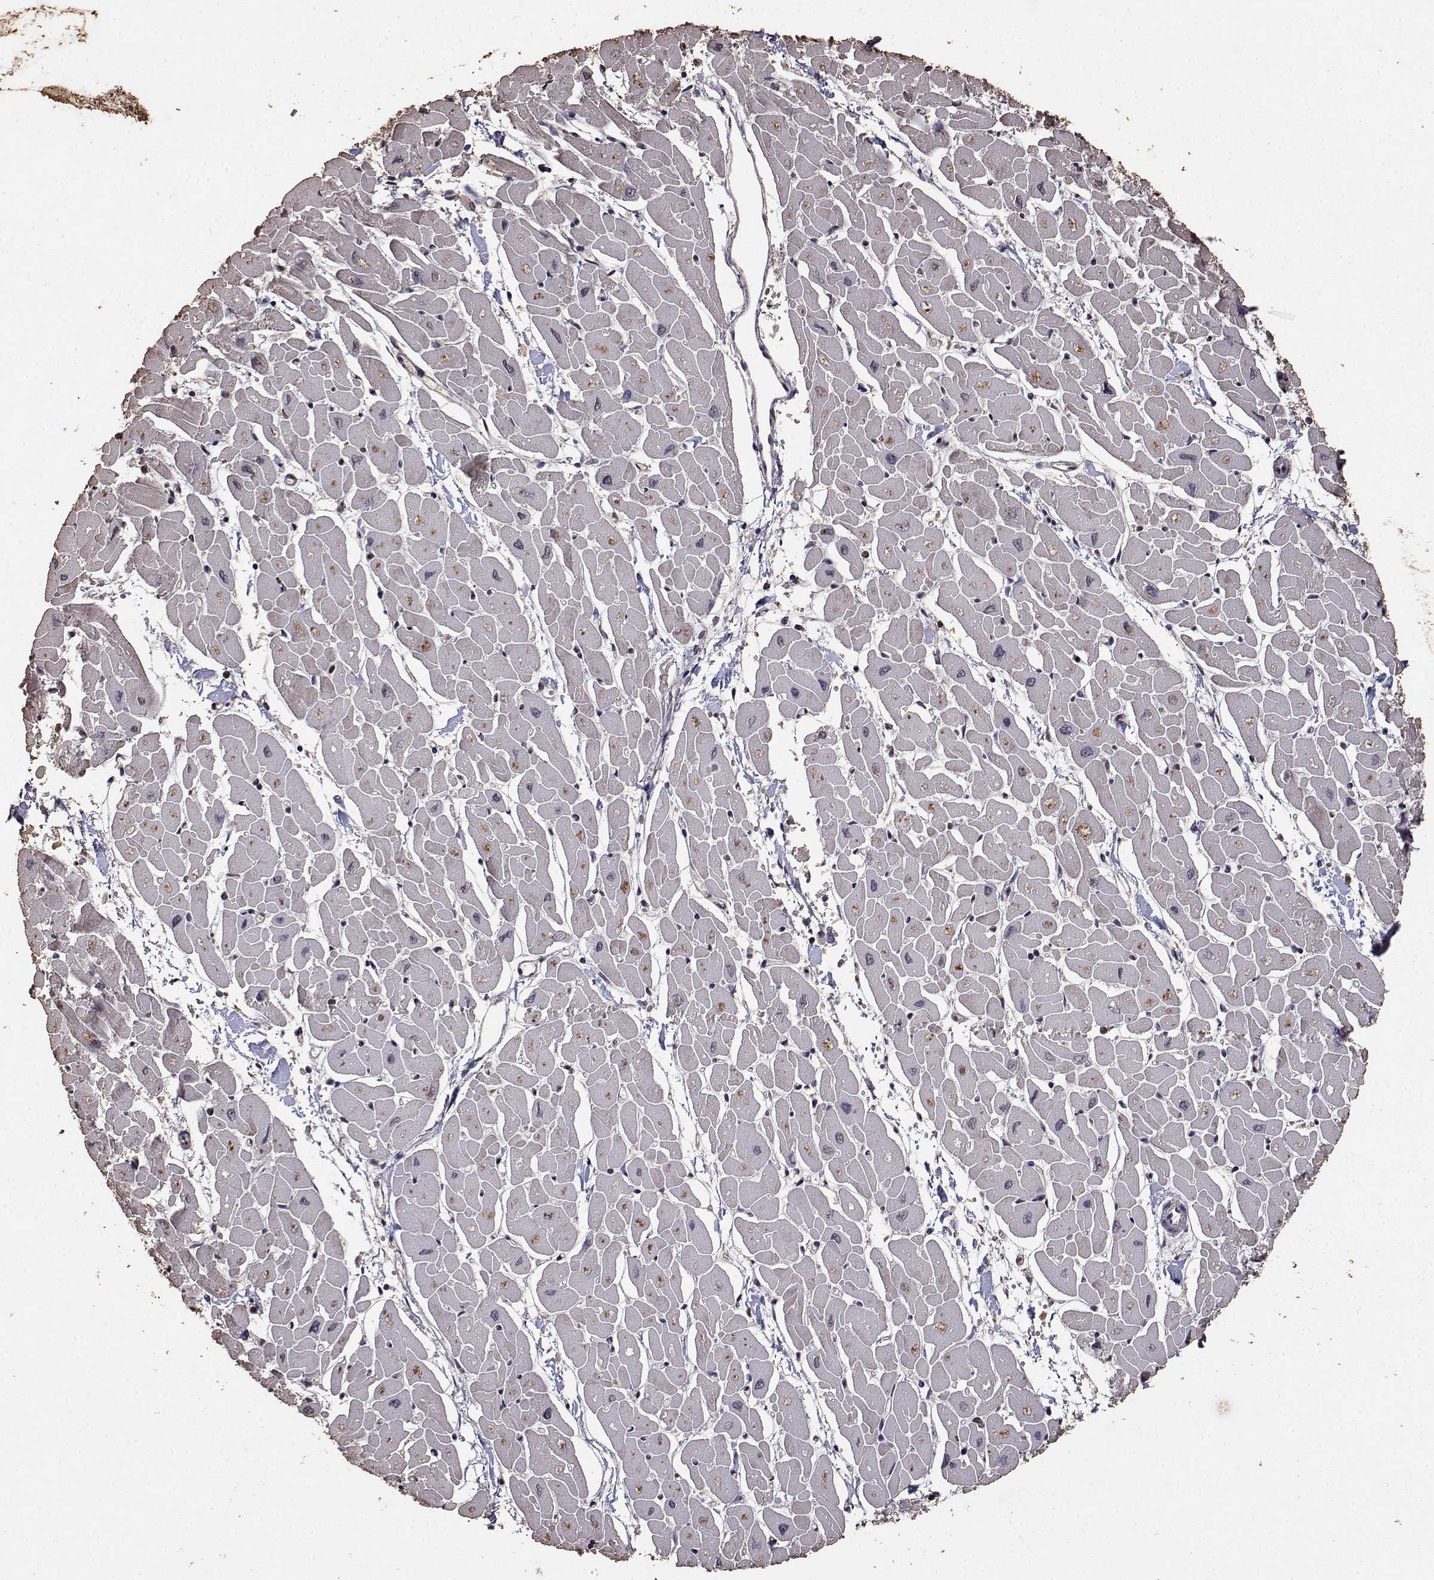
{"staining": {"intensity": "moderate", "quantity": "25%-75%", "location": "nuclear"}, "tissue": "heart muscle", "cell_type": "Cardiomyocytes", "image_type": "normal", "snomed": [{"axis": "morphology", "description": "Normal tissue, NOS"}, {"axis": "topography", "description": "Heart"}], "caption": "Immunohistochemical staining of benign human heart muscle reveals 25%-75% levels of moderate nuclear protein expression in approximately 25%-75% of cardiomyocytes.", "gene": "TOE1", "patient": {"sex": "male", "age": 57}}